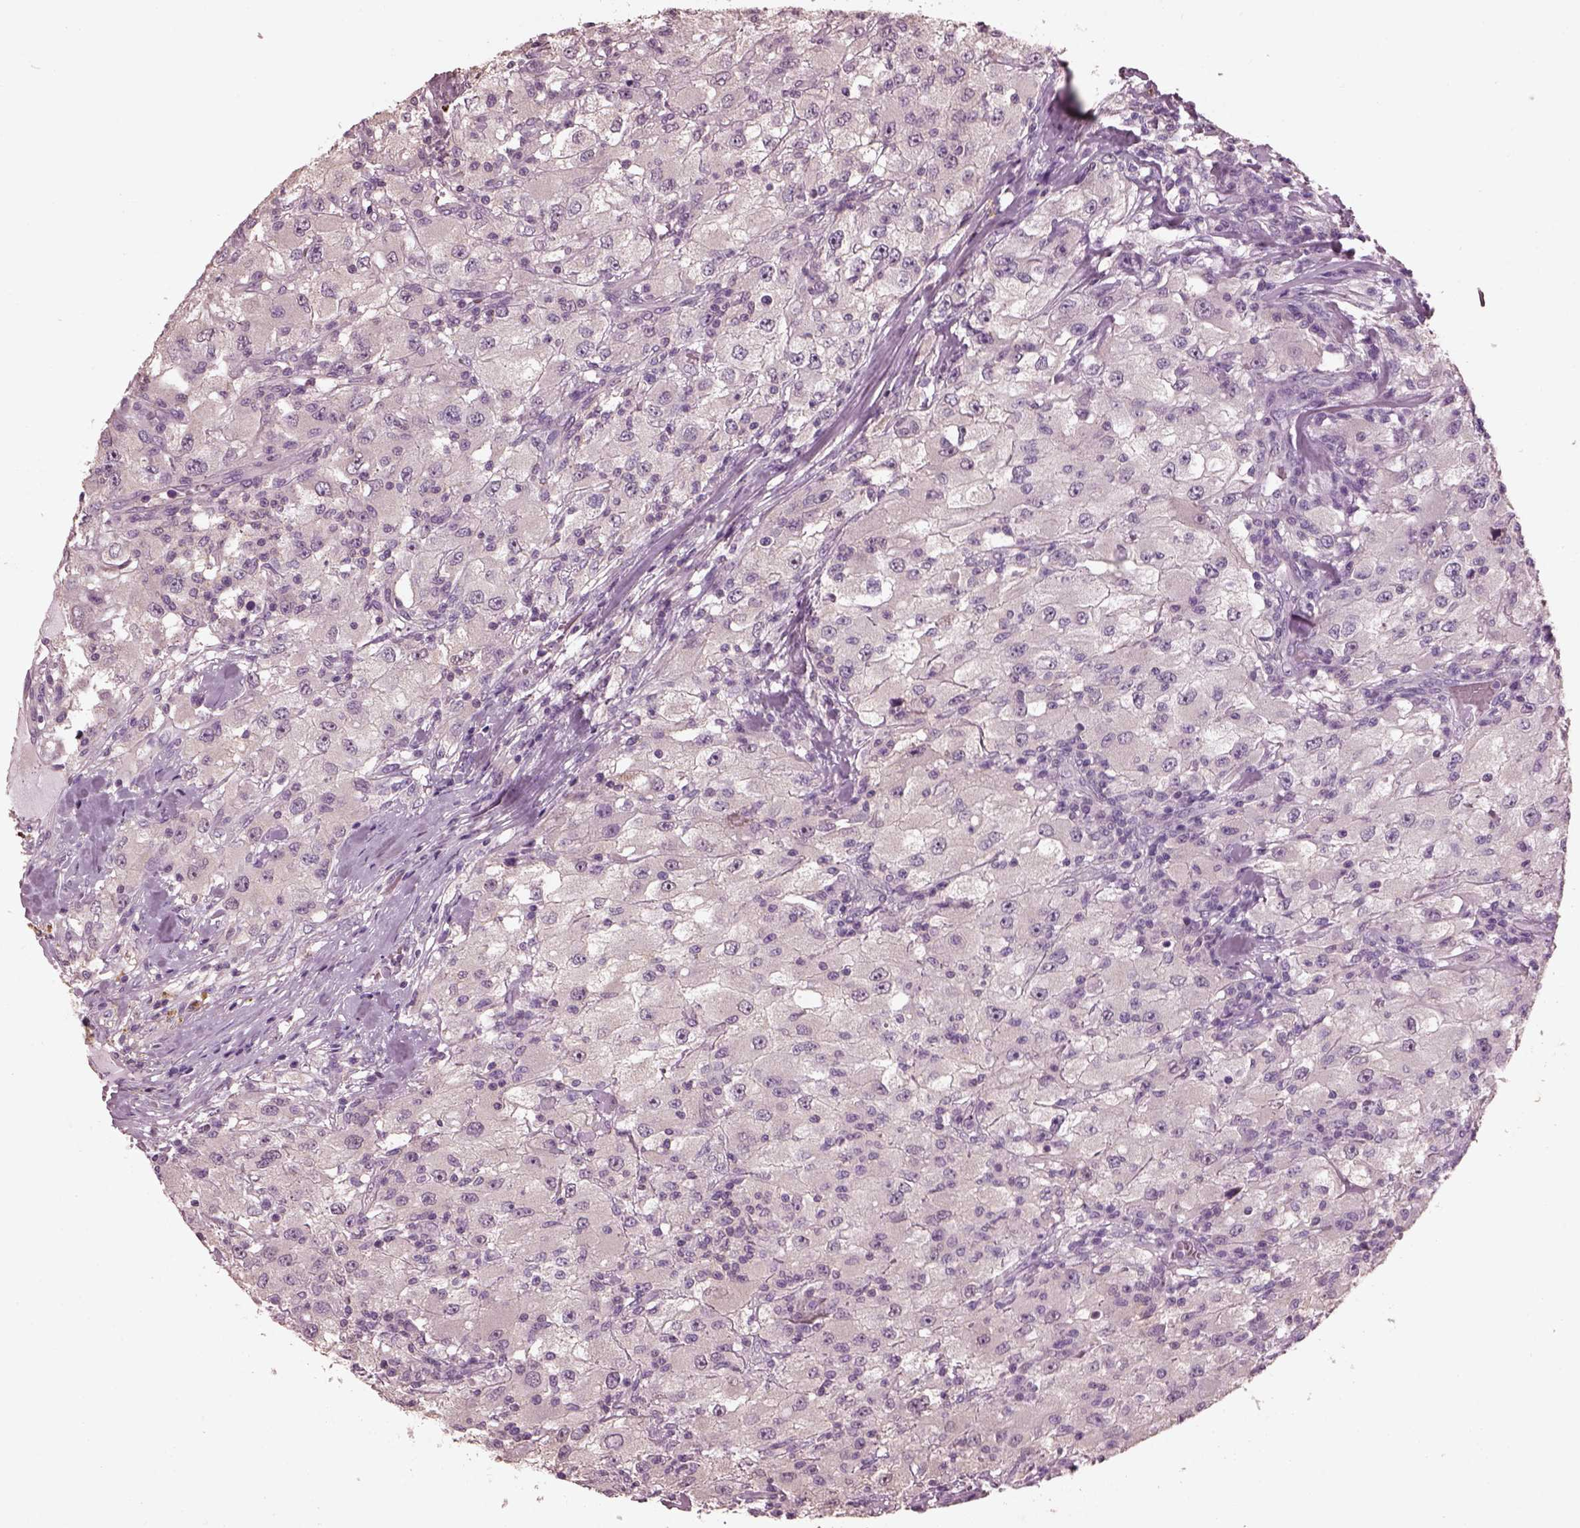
{"staining": {"intensity": "negative", "quantity": "none", "location": "none"}, "tissue": "renal cancer", "cell_type": "Tumor cells", "image_type": "cancer", "snomed": [{"axis": "morphology", "description": "Adenocarcinoma, NOS"}, {"axis": "topography", "description": "Kidney"}], "caption": "DAB immunohistochemical staining of human renal cancer (adenocarcinoma) displays no significant staining in tumor cells.", "gene": "SRI", "patient": {"sex": "female", "age": 67}}